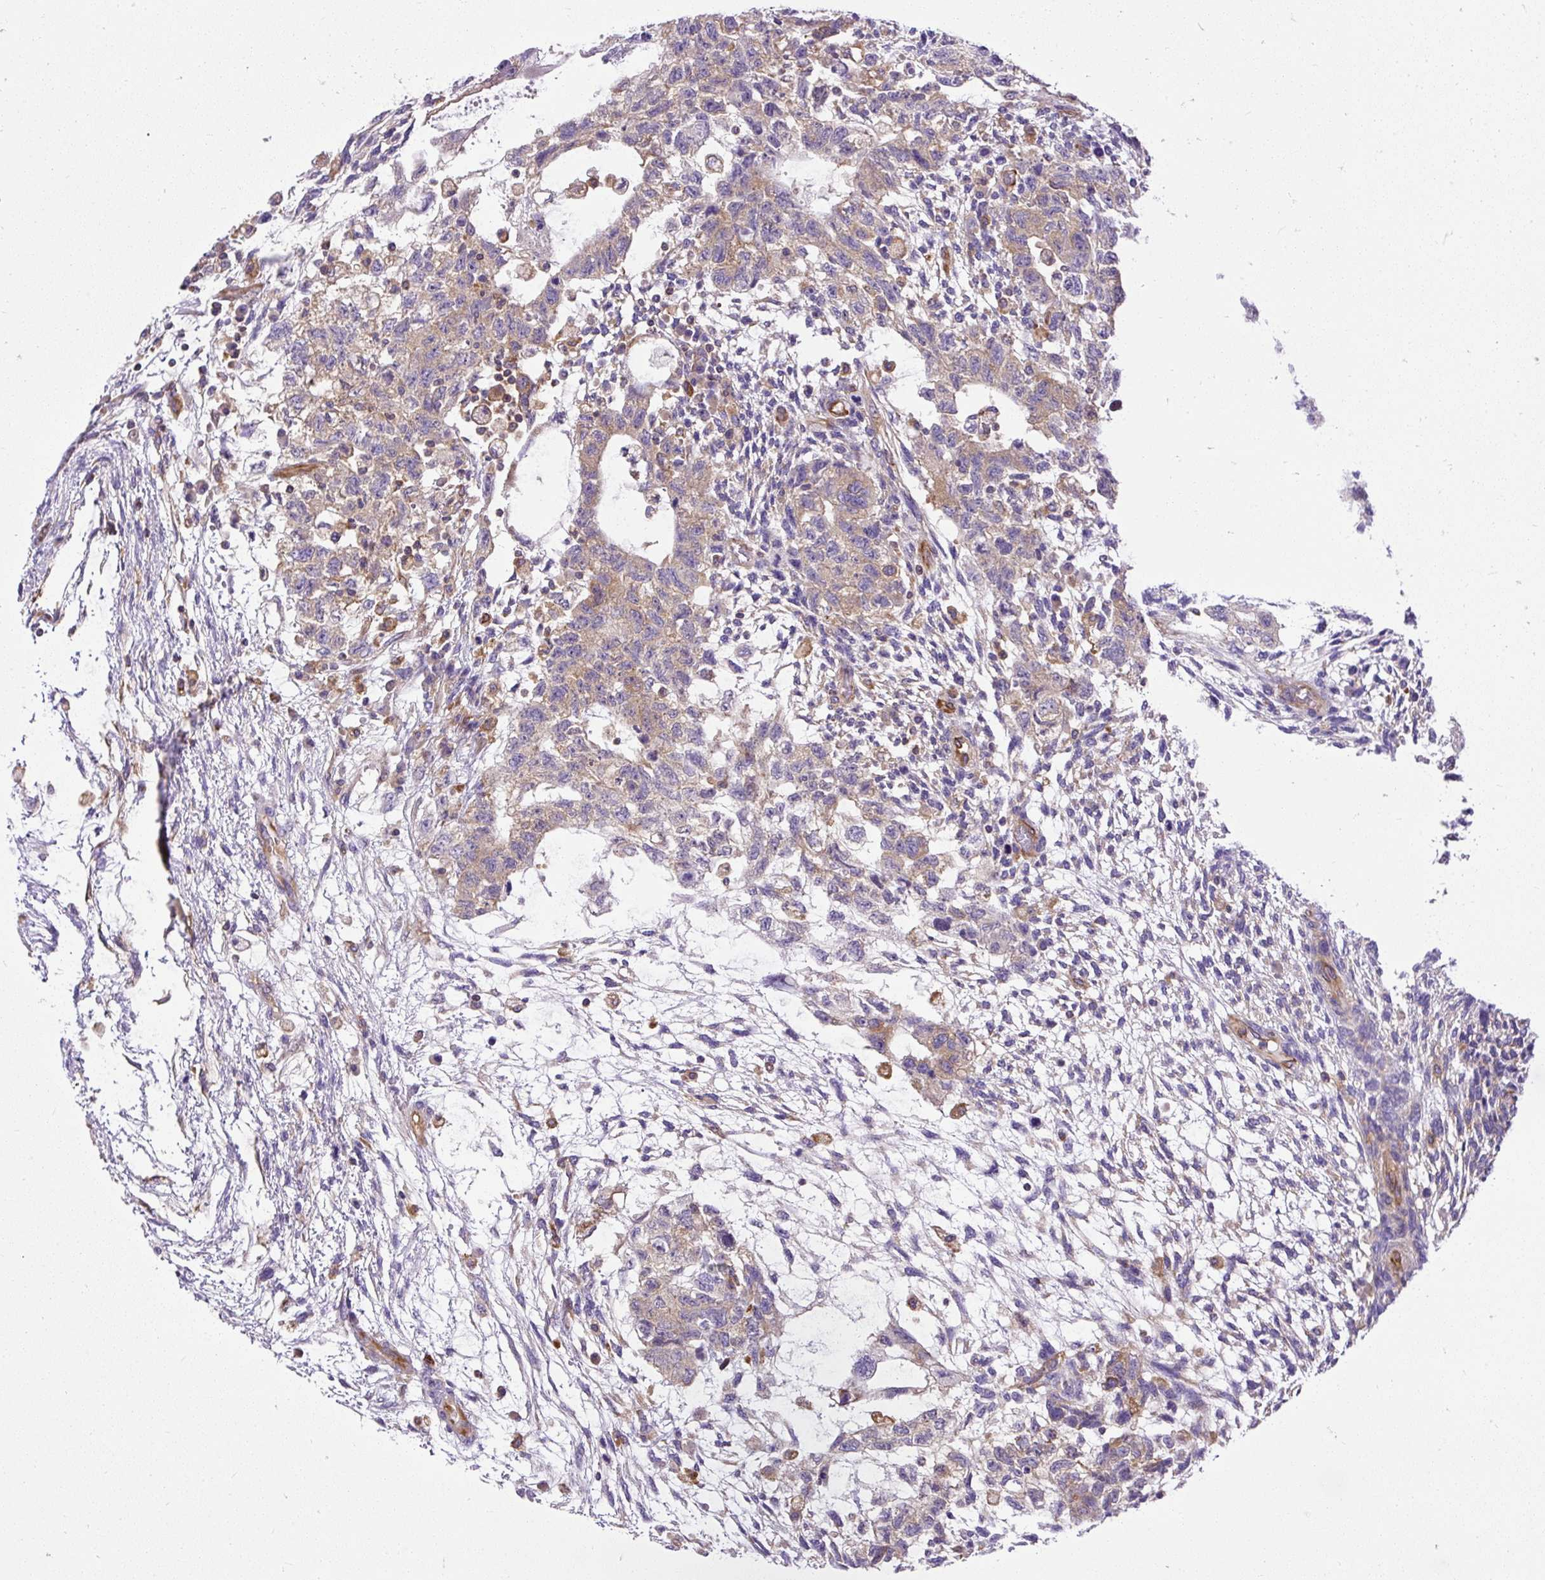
{"staining": {"intensity": "weak", "quantity": ">75%", "location": "cytoplasmic/membranous"}, "tissue": "testis cancer", "cell_type": "Tumor cells", "image_type": "cancer", "snomed": [{"axis": "morphology", "description": "Normal tissue, NOS"}, {"axis": "morphology", "description": "Carcinoma, Embryonal, NOS"}, {"axis": "topography", "description": "Testis"}], "caption": "This micrograph reveals testis embryonal carcinoma stained with immunohistochemistry (IHC) to label a protein in brown. The cytoplasmic/membranous of tumor cells show weak positivity for the protein. Nuclei are counter-stained blue.", "gene": "MAP1S", "patient": {"sex": "male", "age": 36}}